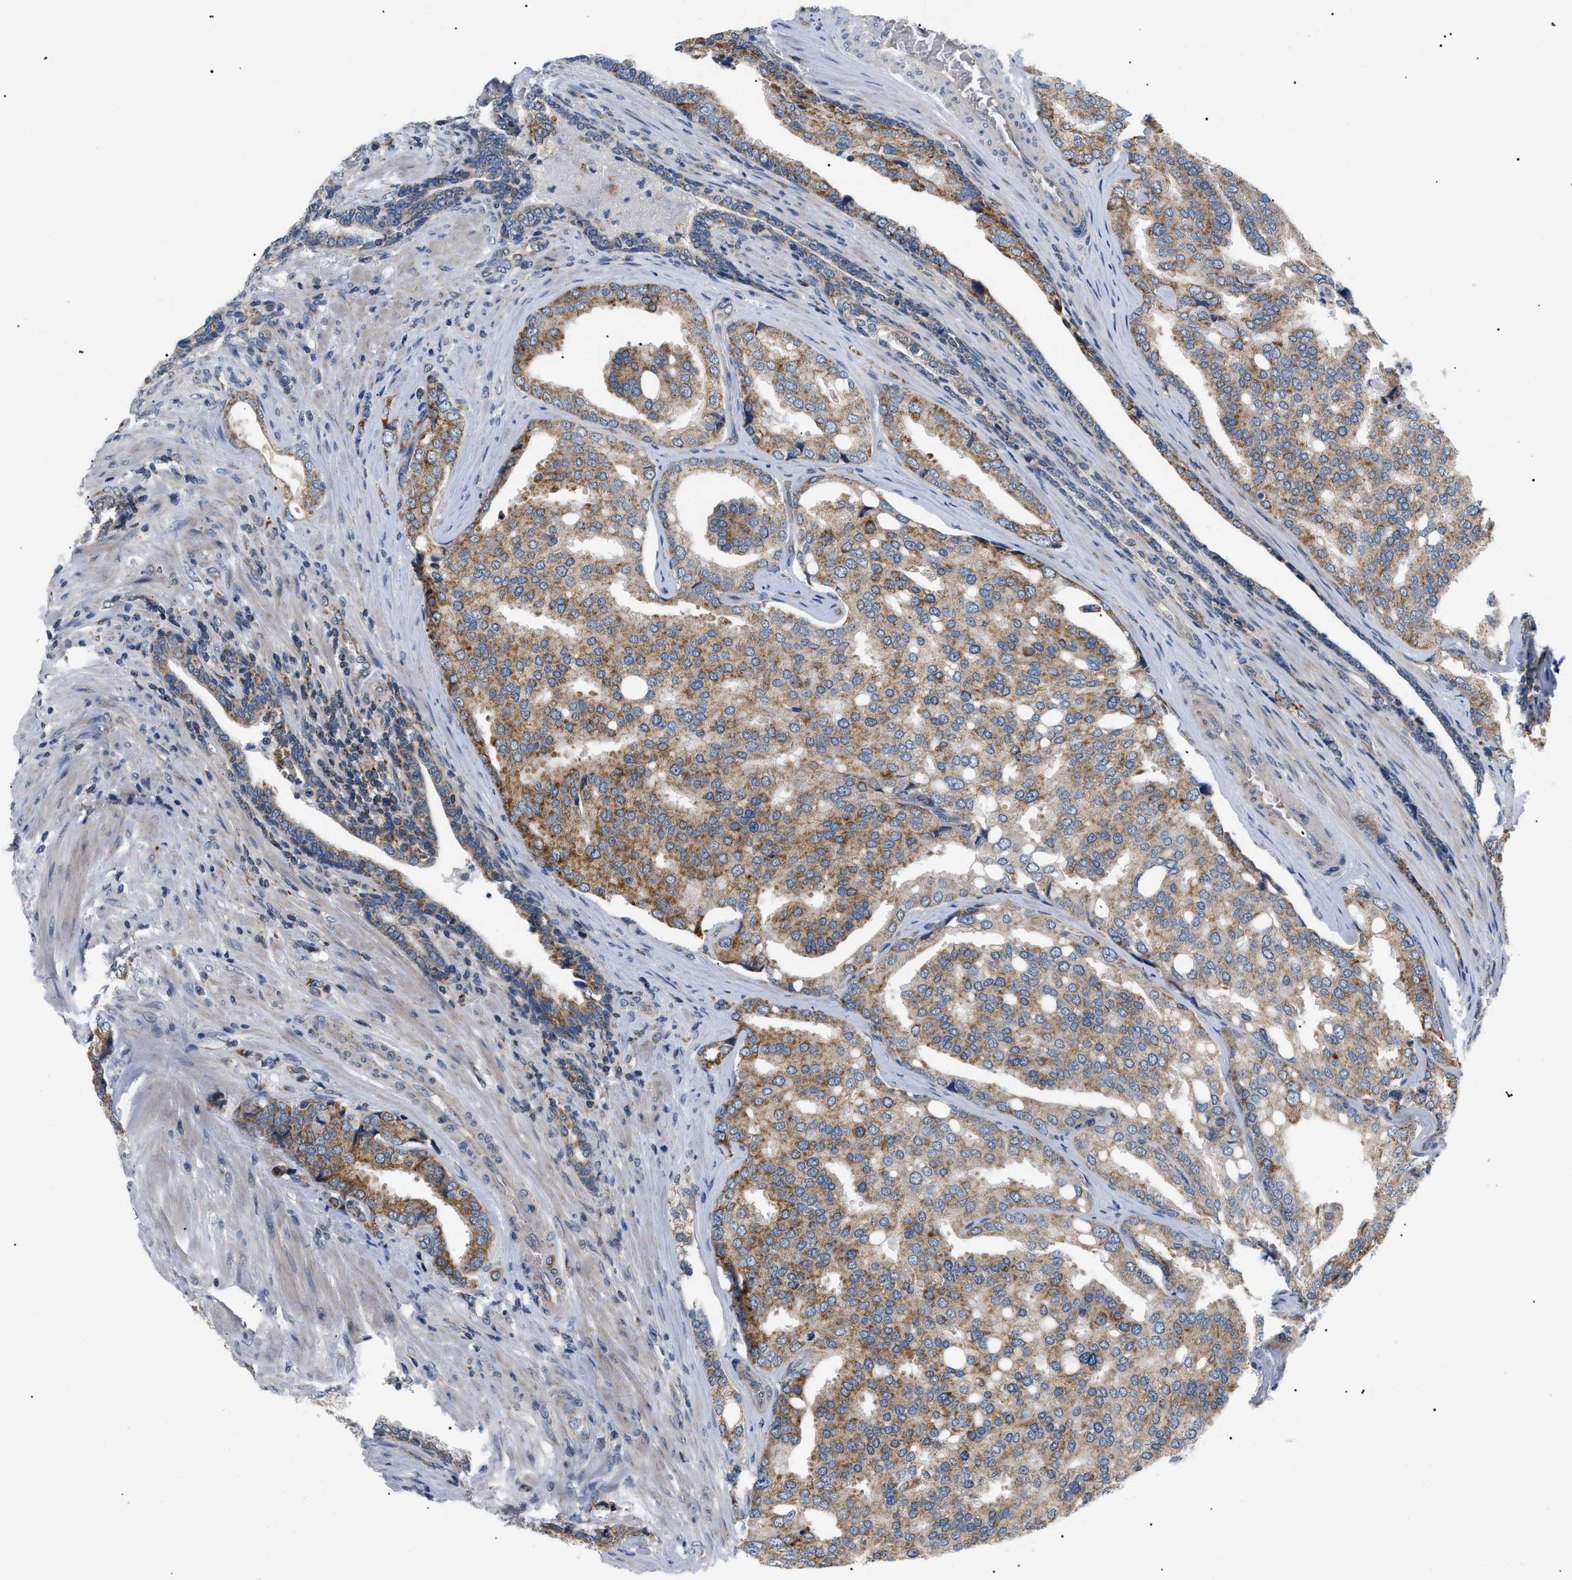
{"staining": {"intensity": "moderate", "quantity": ">75%", "location": "cytoplasmic/membranous"}, "tissue": "prostate cancer", "cell_type": "Tumor cells", "image_type": "cancer", "snomed": [{"axis": "morphology", "description": "Adenocarcinoma, High grade"}, {"axis": "topography", "description": "Prostate"}], "caption": "Immunohistochemical staining of human high-grade adenocarcinoma (prostate) shows medium levels of moderate cytoplasmic/membranous staining in about >75% of tumor cells.", "gene": "TOMM6", "patient": {"sex": "male", "age": 50}}